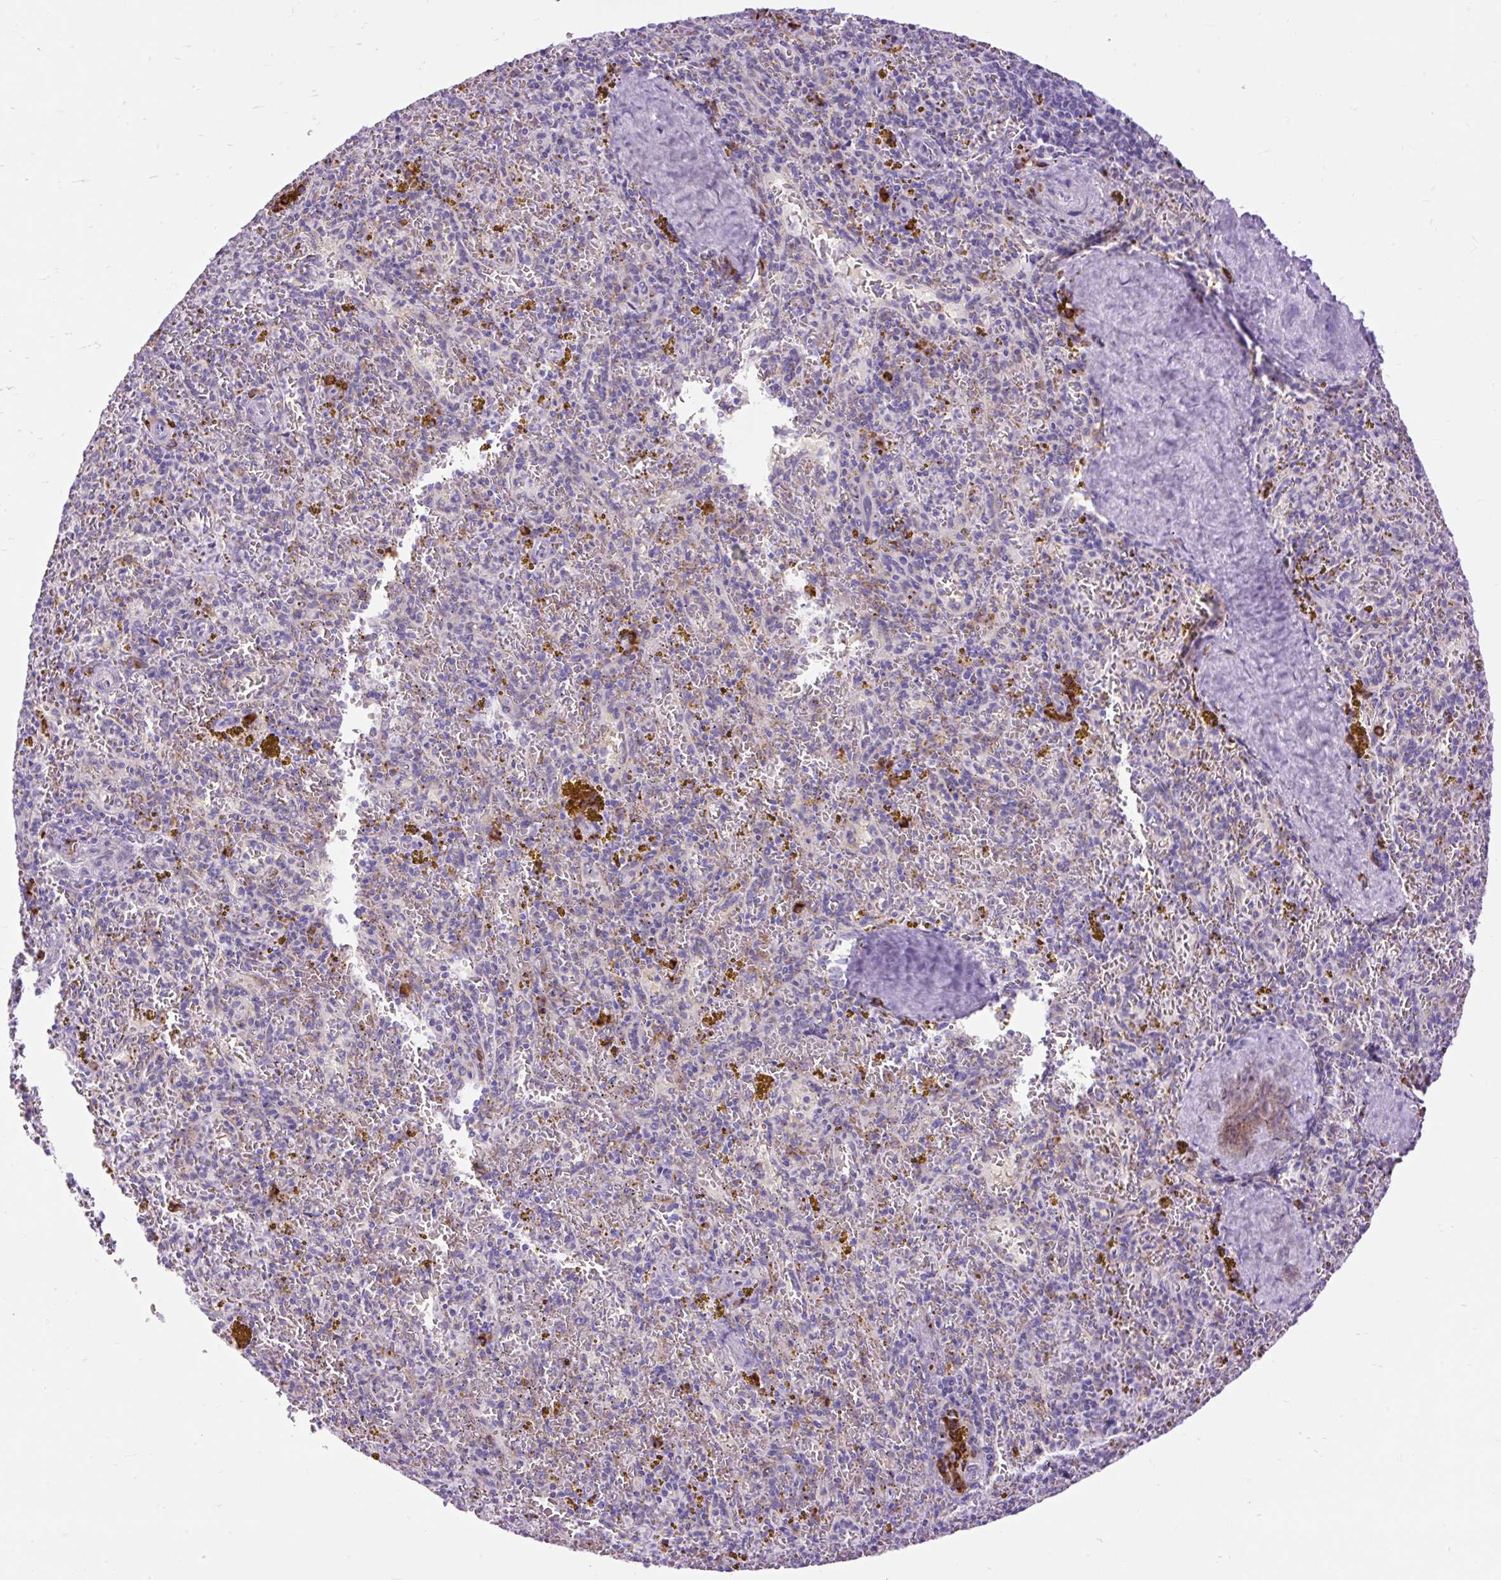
{"staining": {"intensity": "negative", "quantity": "none", "location": "none"}, "tissue": "spleen", "cell_type": "Cells in red pulp", "image_type": "normal", "snomed": [{"axis": "morphology", "description": "Normal tissue, NOS"}, {"axis": "topography", "description": "Spleen"}], "caption": "DAB (3,3'-diaminobenzidine) immunohistochemical staining of normal human spleen demonstrates no significant staining in cells in red pulp.", "gene": "DDOST", "patient": {"sex": "male", "age": 57}}